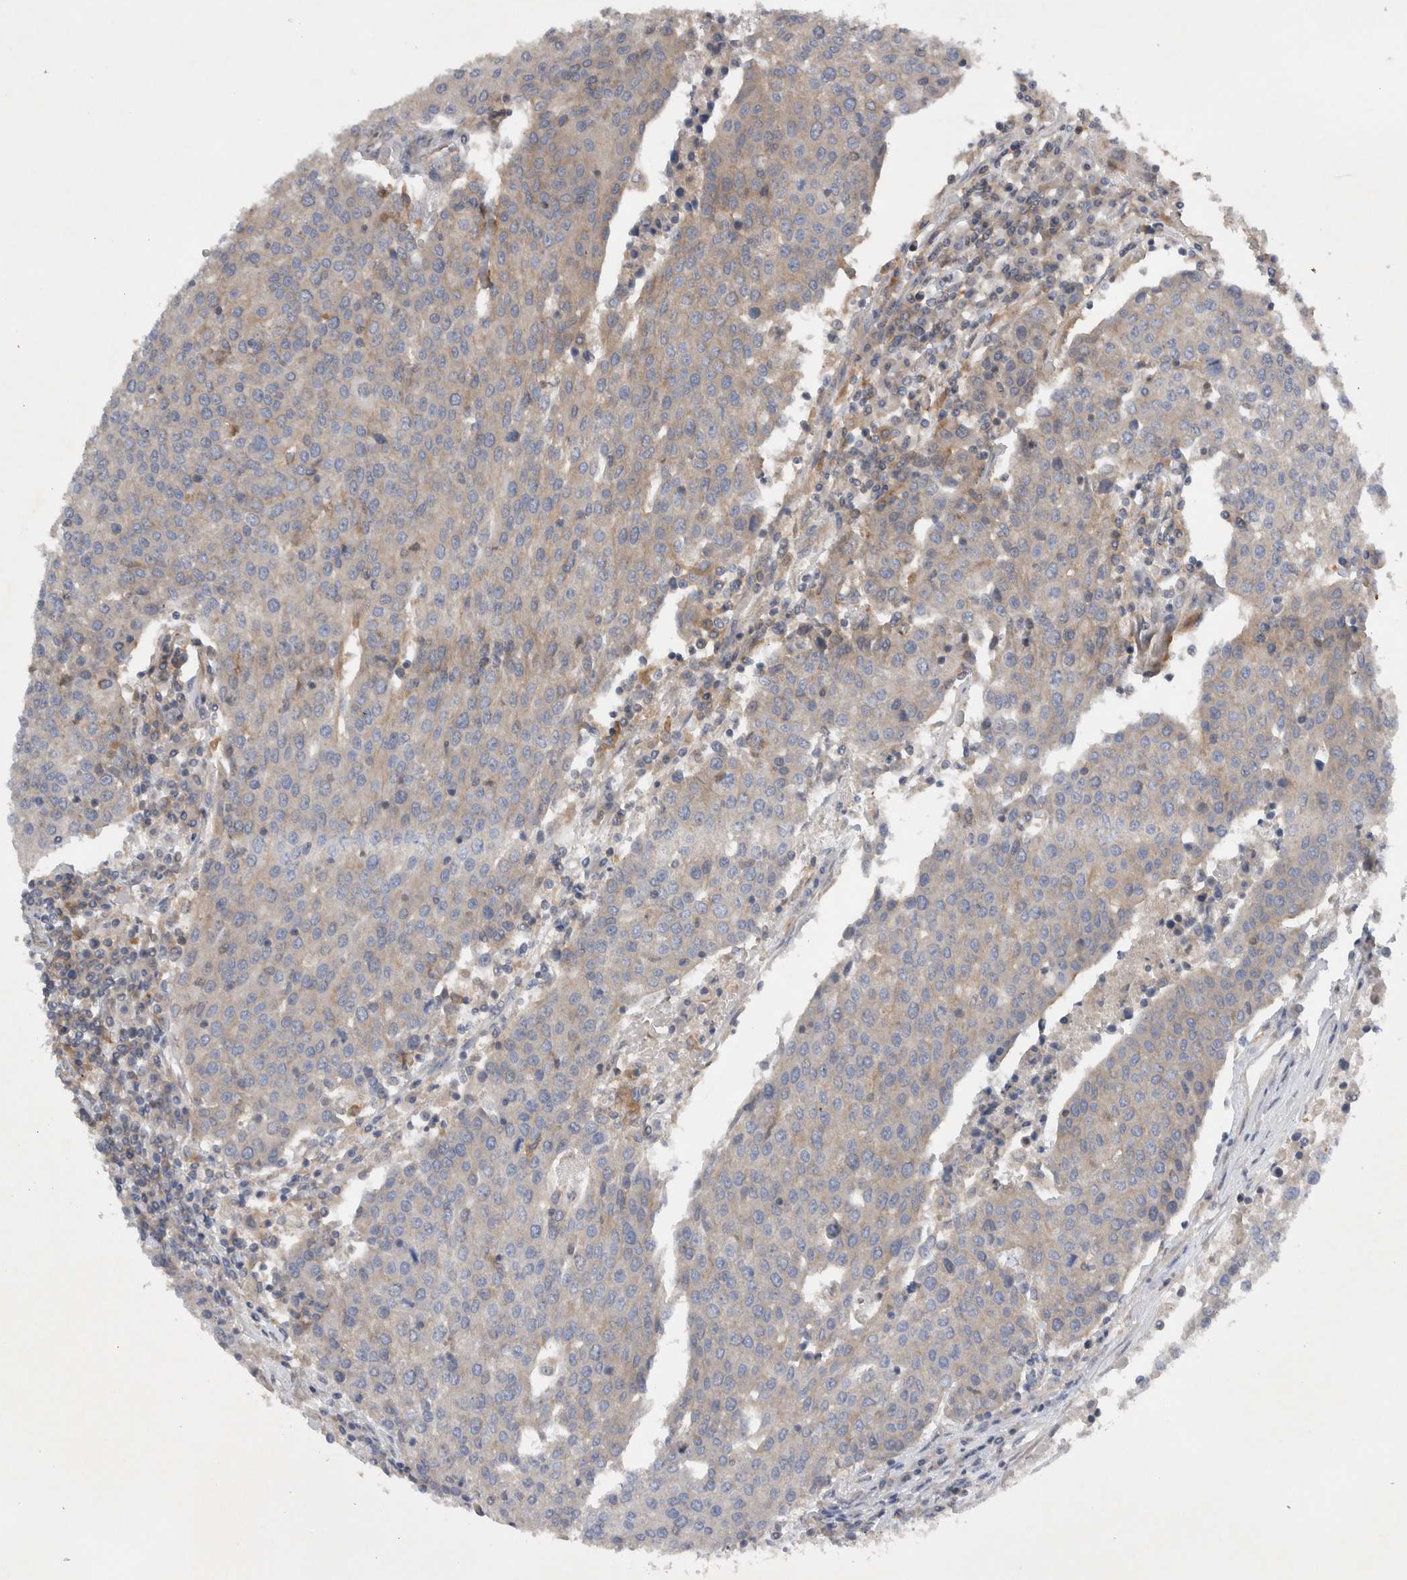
{"staining": {"intensity": "negative", "quantity": "none", "location": "none"}, "tissue": "urothelial cancer", "cell_type": "Tumor cells", "image_type": "cancer", "snomed": [{"axis": "morphology", "description": "Urothelial carcinoma, High grade"}, {"axis": "topography", "description": "Urinary bladder"}], "caption": "Immunohistochemistry (IHC) photomicrograph of neoplastic tissue: human high-grade urothelial carcinoma stained with DAB reveals no significant protein positivity in tumor cells.", "gene": "SCARA5", "patient": {"sex": "female", "age": 85}}